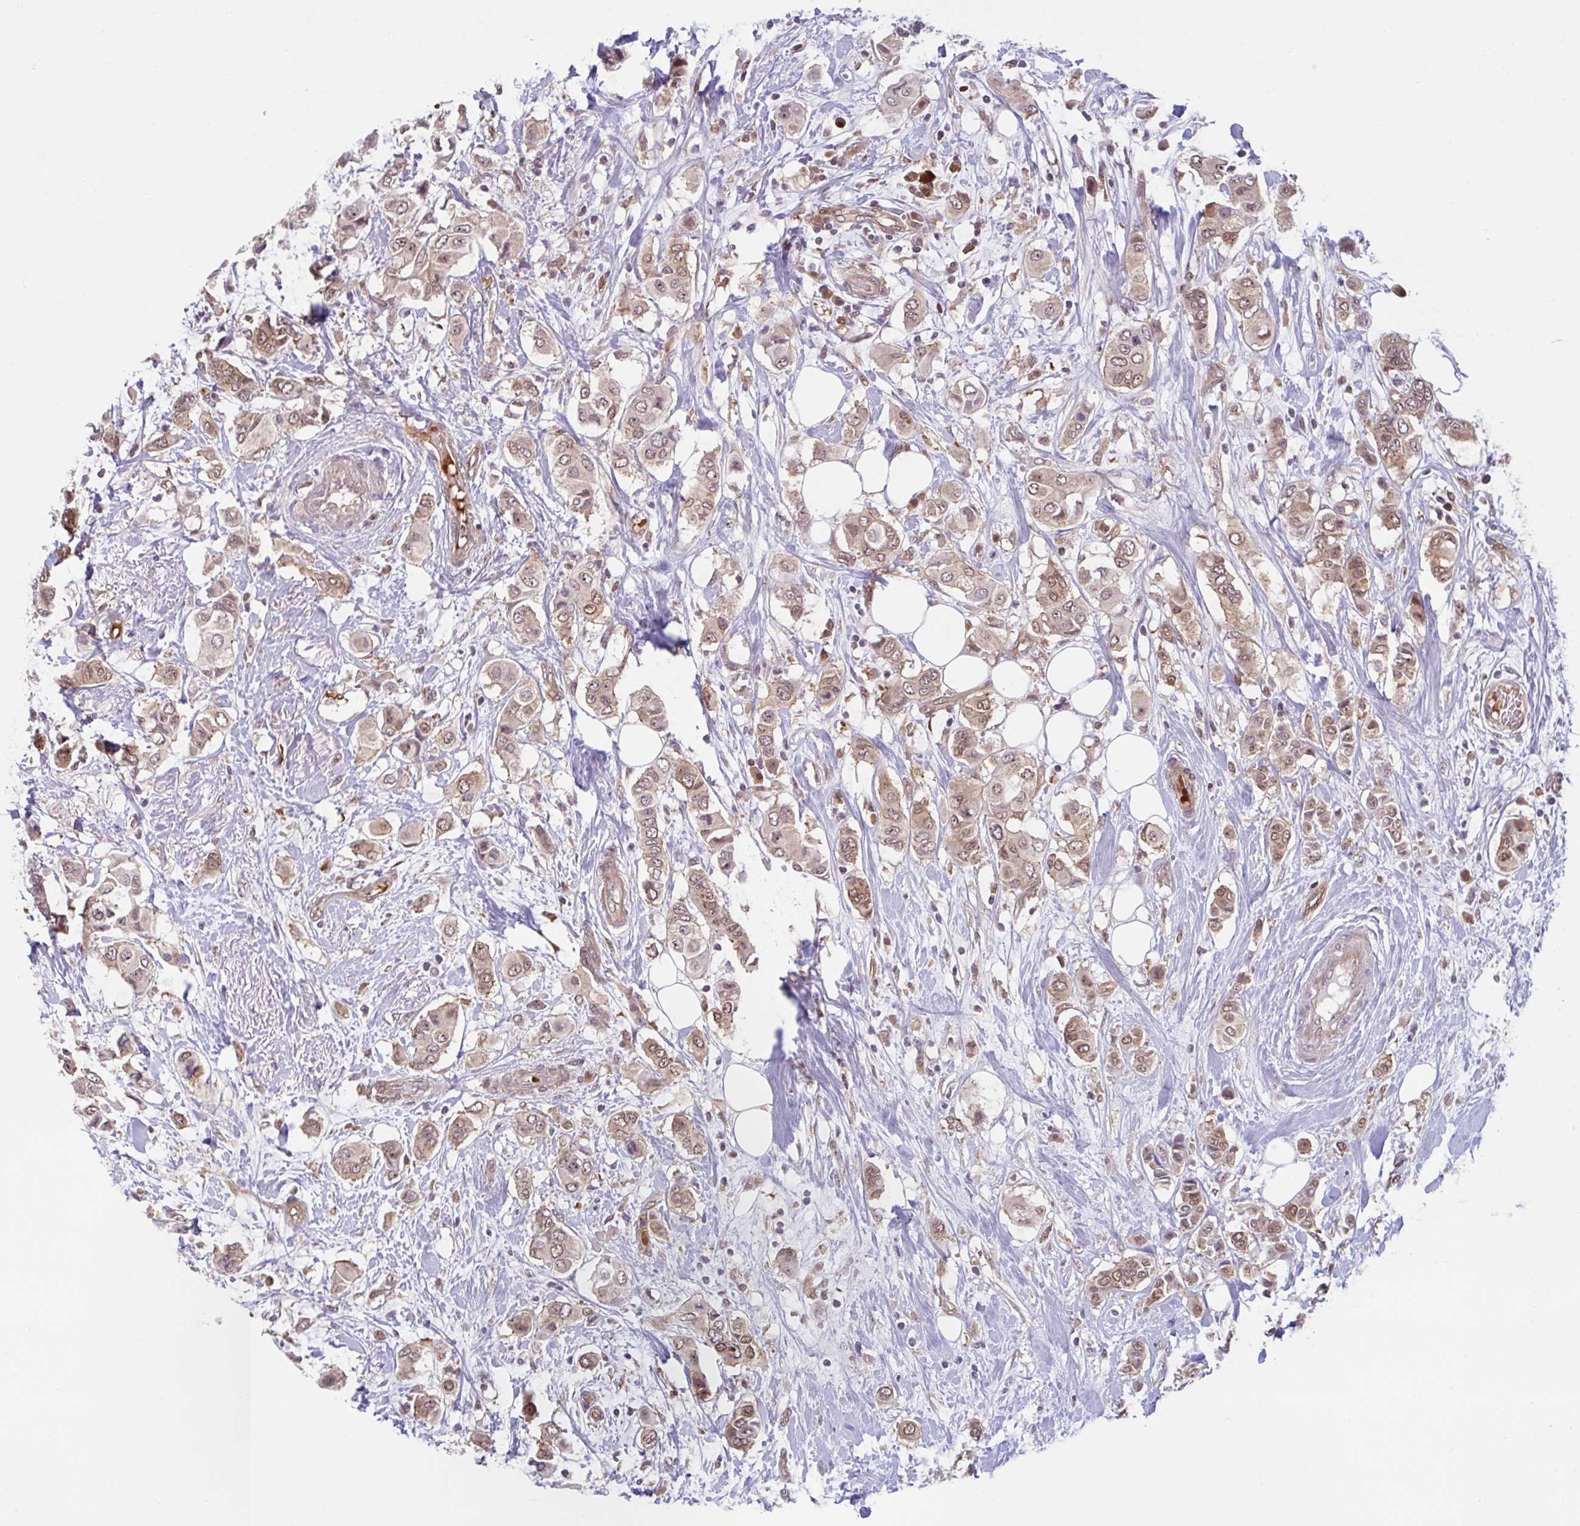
{"staining": {"intensity": "weak", "quantity": ">75%", "location": "cytoplasmic/membranous,nuclear"}, "tissue": "breast cancer", "cell_type": "Tumor cells", "image_type": "cancer", "snomed": [{"axis": "morphology", "description": "Lobular carcinoma"}, {"axis": "topography", "description": "Breast"}], "caption": "Immunohistochemistry (IHC) image of neoplastic tissue: human breast lobular carcinoma stained using immunohistochemistry shows low levels of weak protein expression localized specifically in the cytoplasmic/membranous and nuclear of tumor cells, appearing as a cytoplasmic/membranous and nuclear brown color.", "gene": "HMBS", "patient": {"sex": "female", "age": 51}}